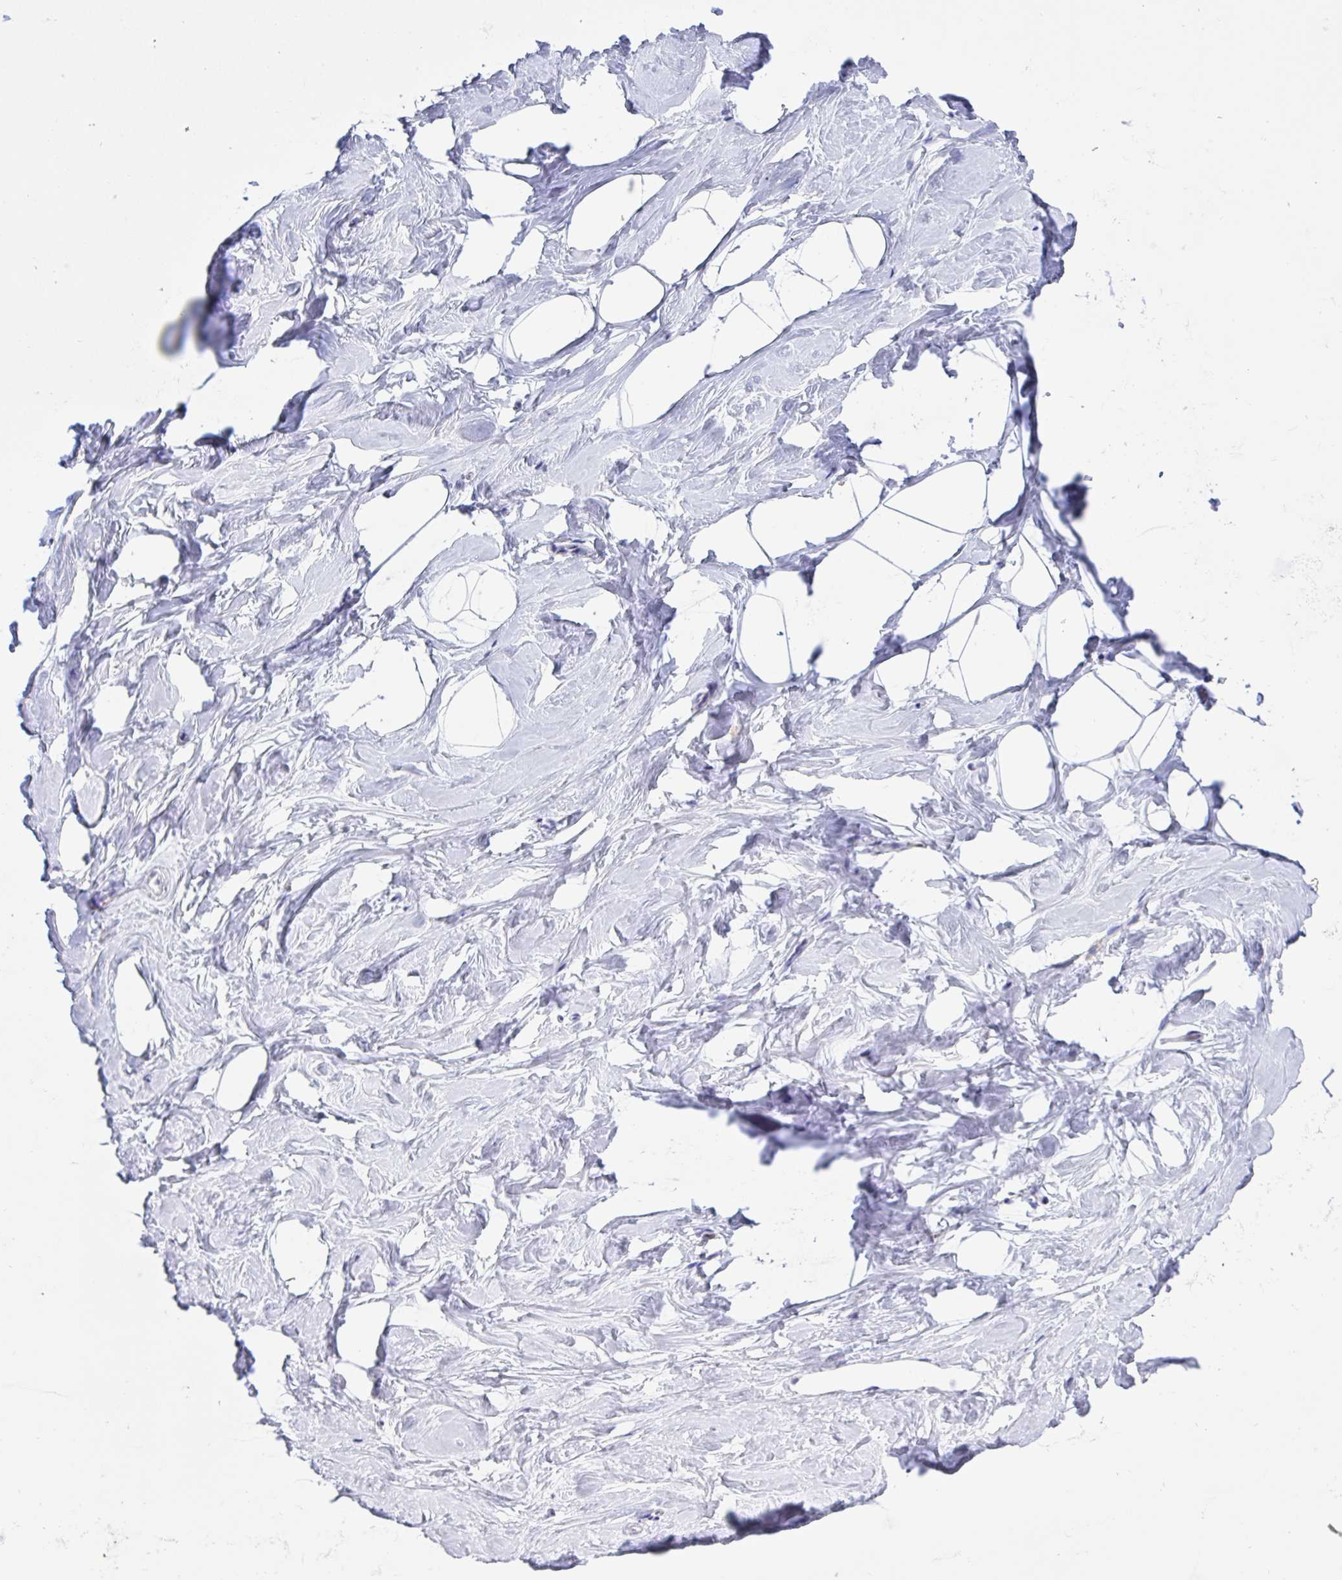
{"staining": {"intensity": "negative", "quantity": "none", "location": "none"}, "tissue": "breast", "cell_type": "Adipocytes", "image_type": "normal", "snomed": [{"axis": "morphology", "description": "Normal tissue, NOS"}, {"axis": "topography", "description": "Breast"}], "caption": "Micrograph shows no significant protein staining in adipocytes of normal breast.", "gene": "NTN1", "patient": {"sex": "female", "age": 32}}